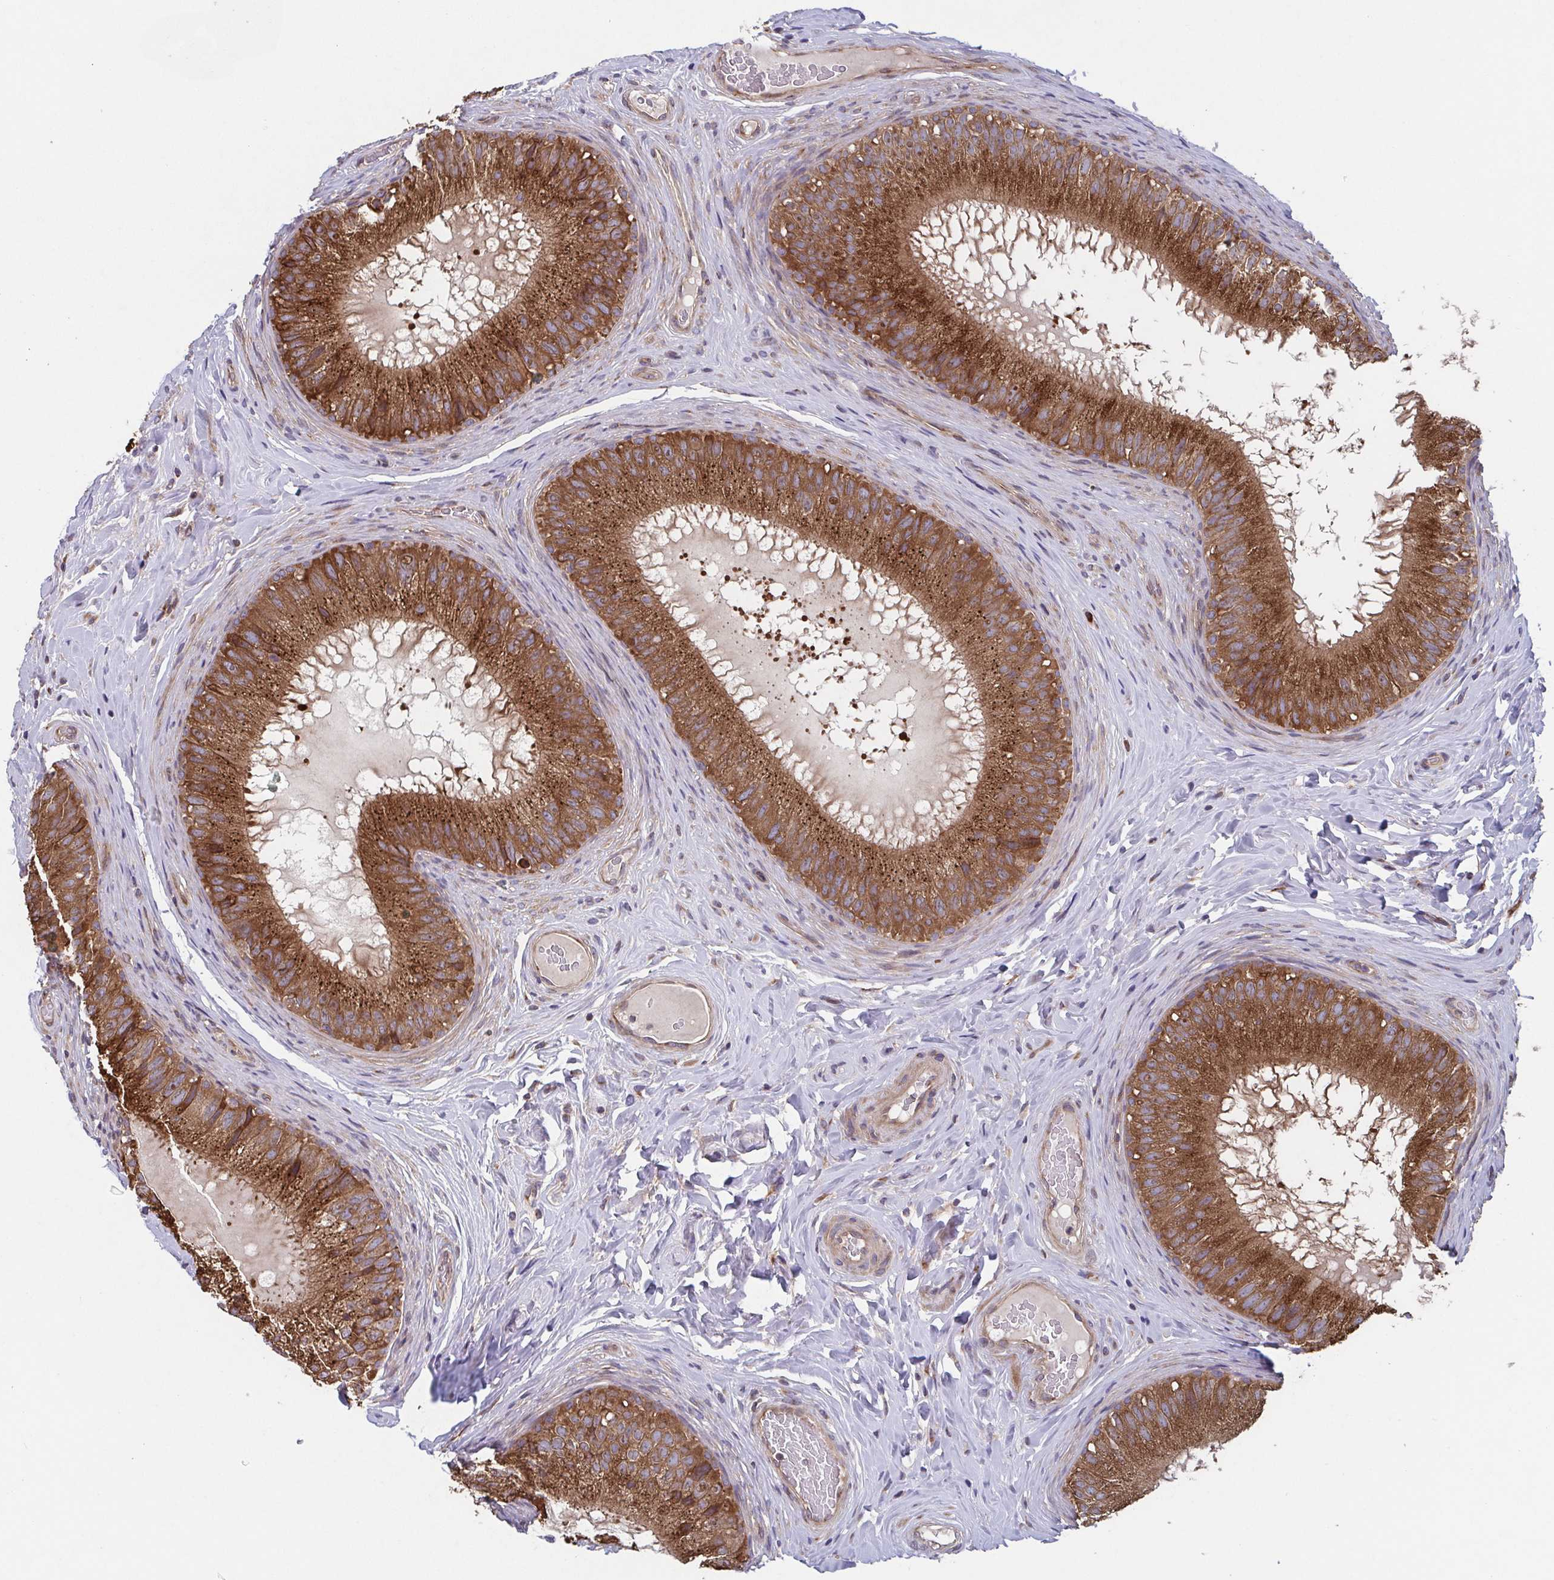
{"staining": {"intensity": "strong", "quantity": ">75%", "location": "cytoplasmic/membranous"}, "tissue": "epididymis", "cell_type": "Glandular cells", "image_type": "normal", "snomed": [{"axis": "morphology", "description": "Normal tissue, NOS"}, {"axis": "topography", "description": "Epididymis"}], "caption": "About >75% of glandular cells in benign human epididymis show strong cytoplasmic/membranous protein staining as visualized by brown immunohistochemical staining.", "gene": "COPB1", "patient": {"sex": "male", "age": 34}}